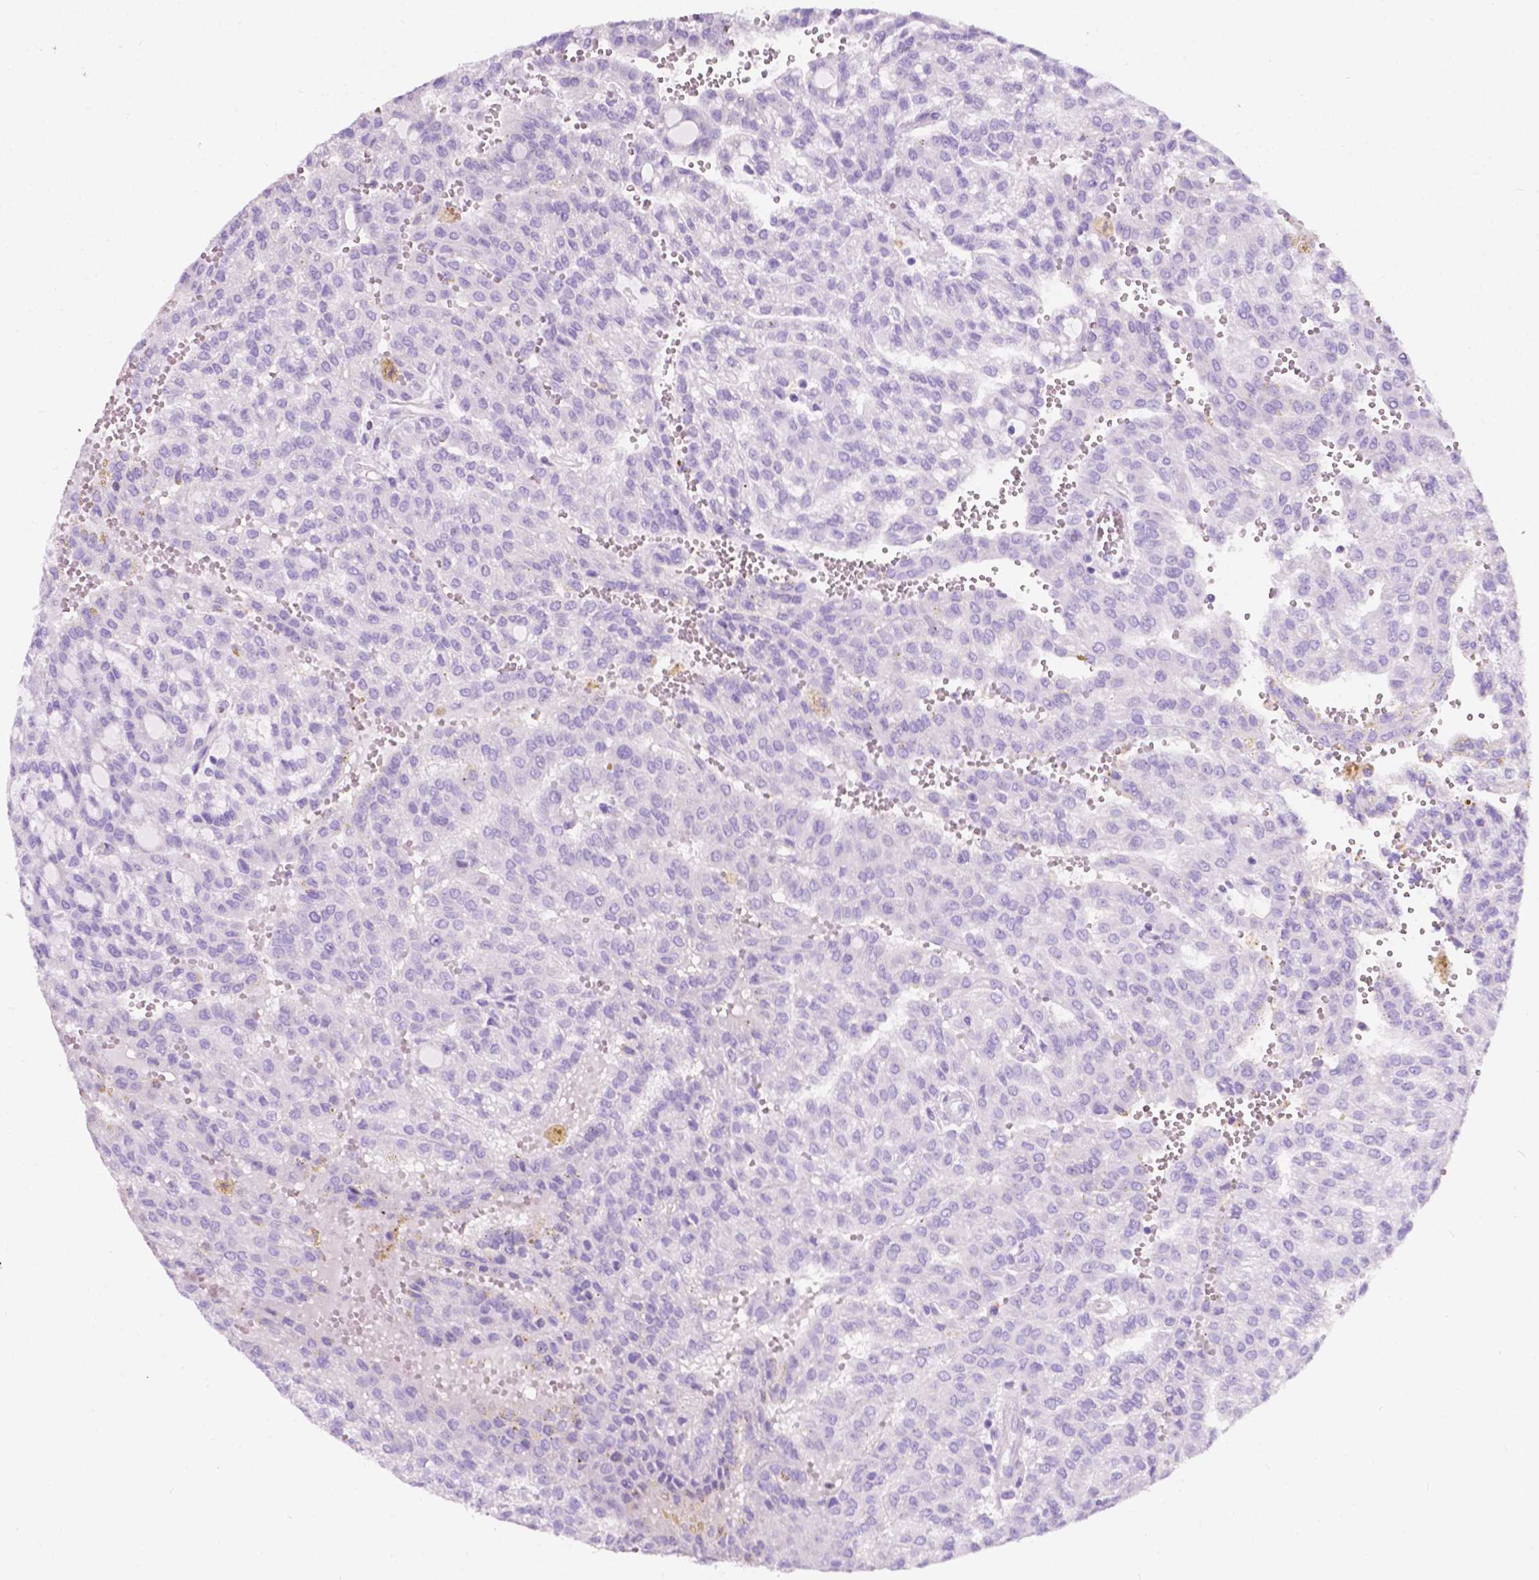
{"staining": {"intensity": "negative", "quantity": "none", "location": "none"}, "tissue": "renal cancer", "cell_type": "Tumor cells", "image_type": "cancer", "snomed": [{"axis": "morphology", "description": "Adenocarcinoma, NOS"}, {"axis": "topography", "description": "Kidney"}], "caption": "Micrograph shows no significant protein expression in tumor cells of adenocarcinoma (renal).", "gene": "GNAO1", "patient": {"sex": "male", "age": 63}}